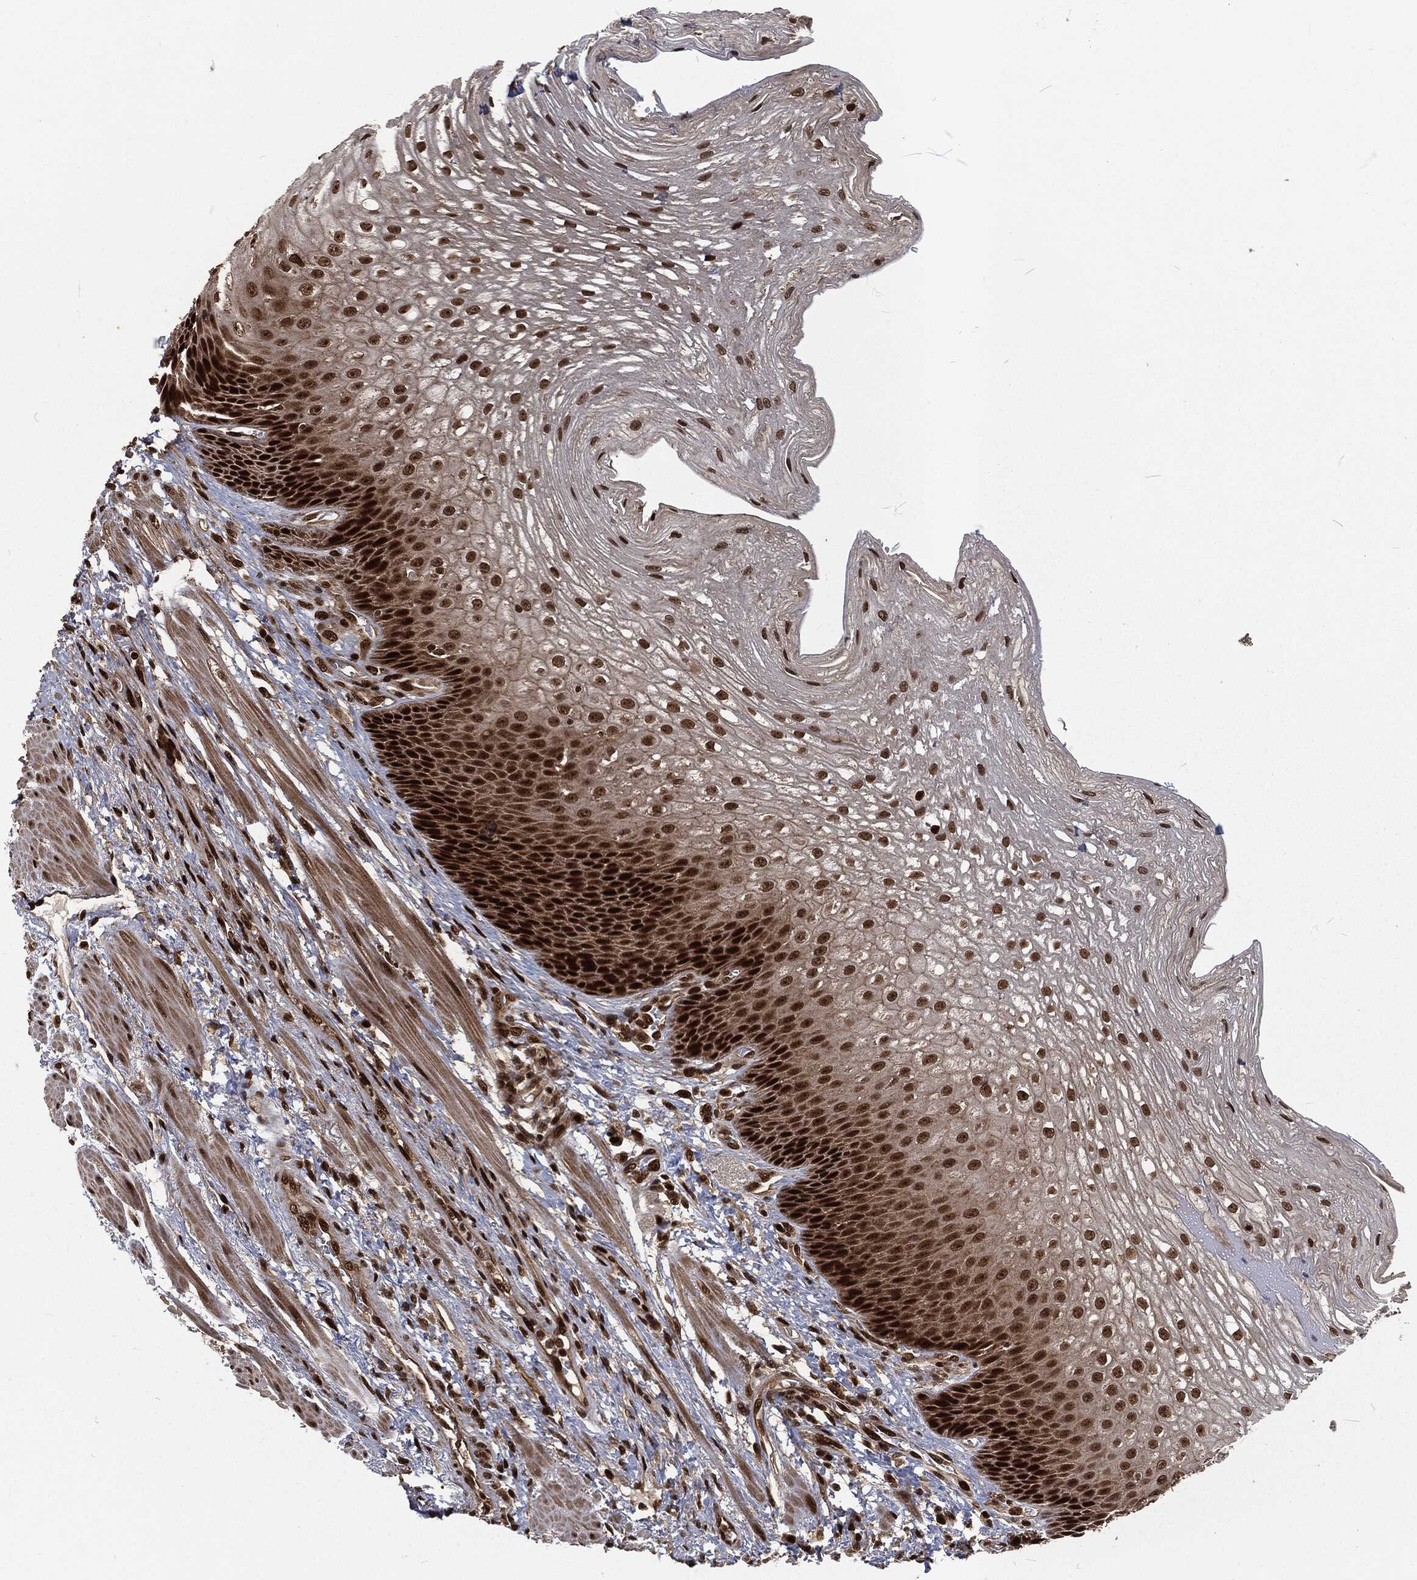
{"staining": {"intensity": "strong", "quantity": ">75%", "location": "nuclear"}, "tissue": "esophagus", "cell_type": "Squamous epithelial cells", "image_type": "normal", "snomed": [{"axis": "morphology", "description": "Normal tissue, NOS"}, {"axis": "topography", "description": "Esophagus"}], "caption": "Squamous epithelial cells display high levels of strong nuclear positivity in approximately >75% of cells in benign esophagus. Nuclei are stained in blue.", "gene": "NGRN", "patient": {"sex": "male", "age": 63}}